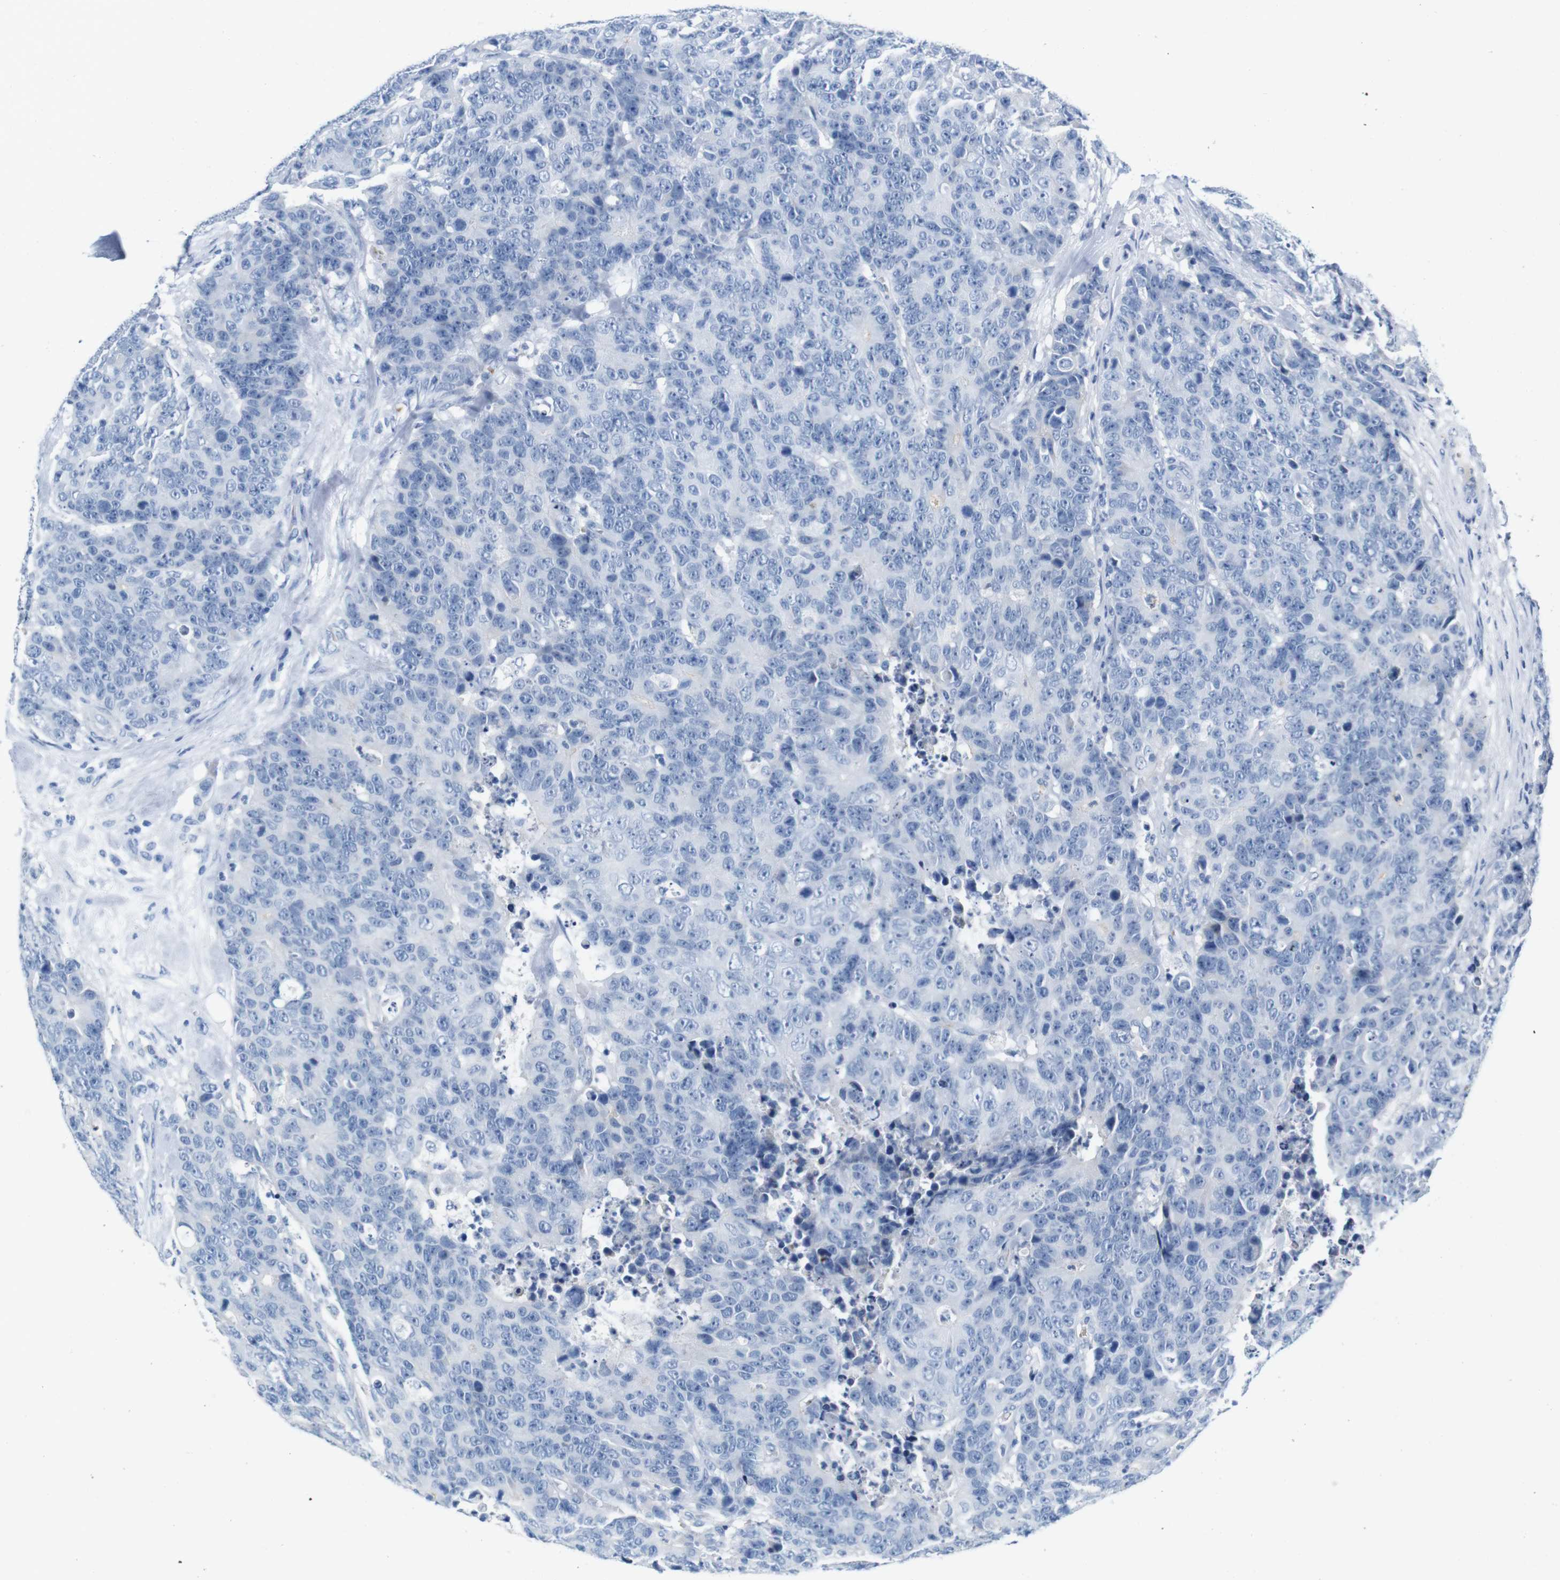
{"staining": {"intensity": "negative", "quantity": "none", "location": "none"}, "tissue": "colorectal cancer", "cell_type": "Tumor cells", "image_type": "cancer", "snomed": [{"axis": "morphology", "description": "Adenocarcinoma, NOS"}, {"axis": "topography", "description": "Colon"}], "caption": "Tumor cells show no significant expression in colorectal cancer (adenocarcinoma). (DAB (3,3'-diaminobenzidine) immunohistochemistry (IHC), high magnification).", "gene": "IGSF8", "patient": {"sex": "female", "age": 86}}